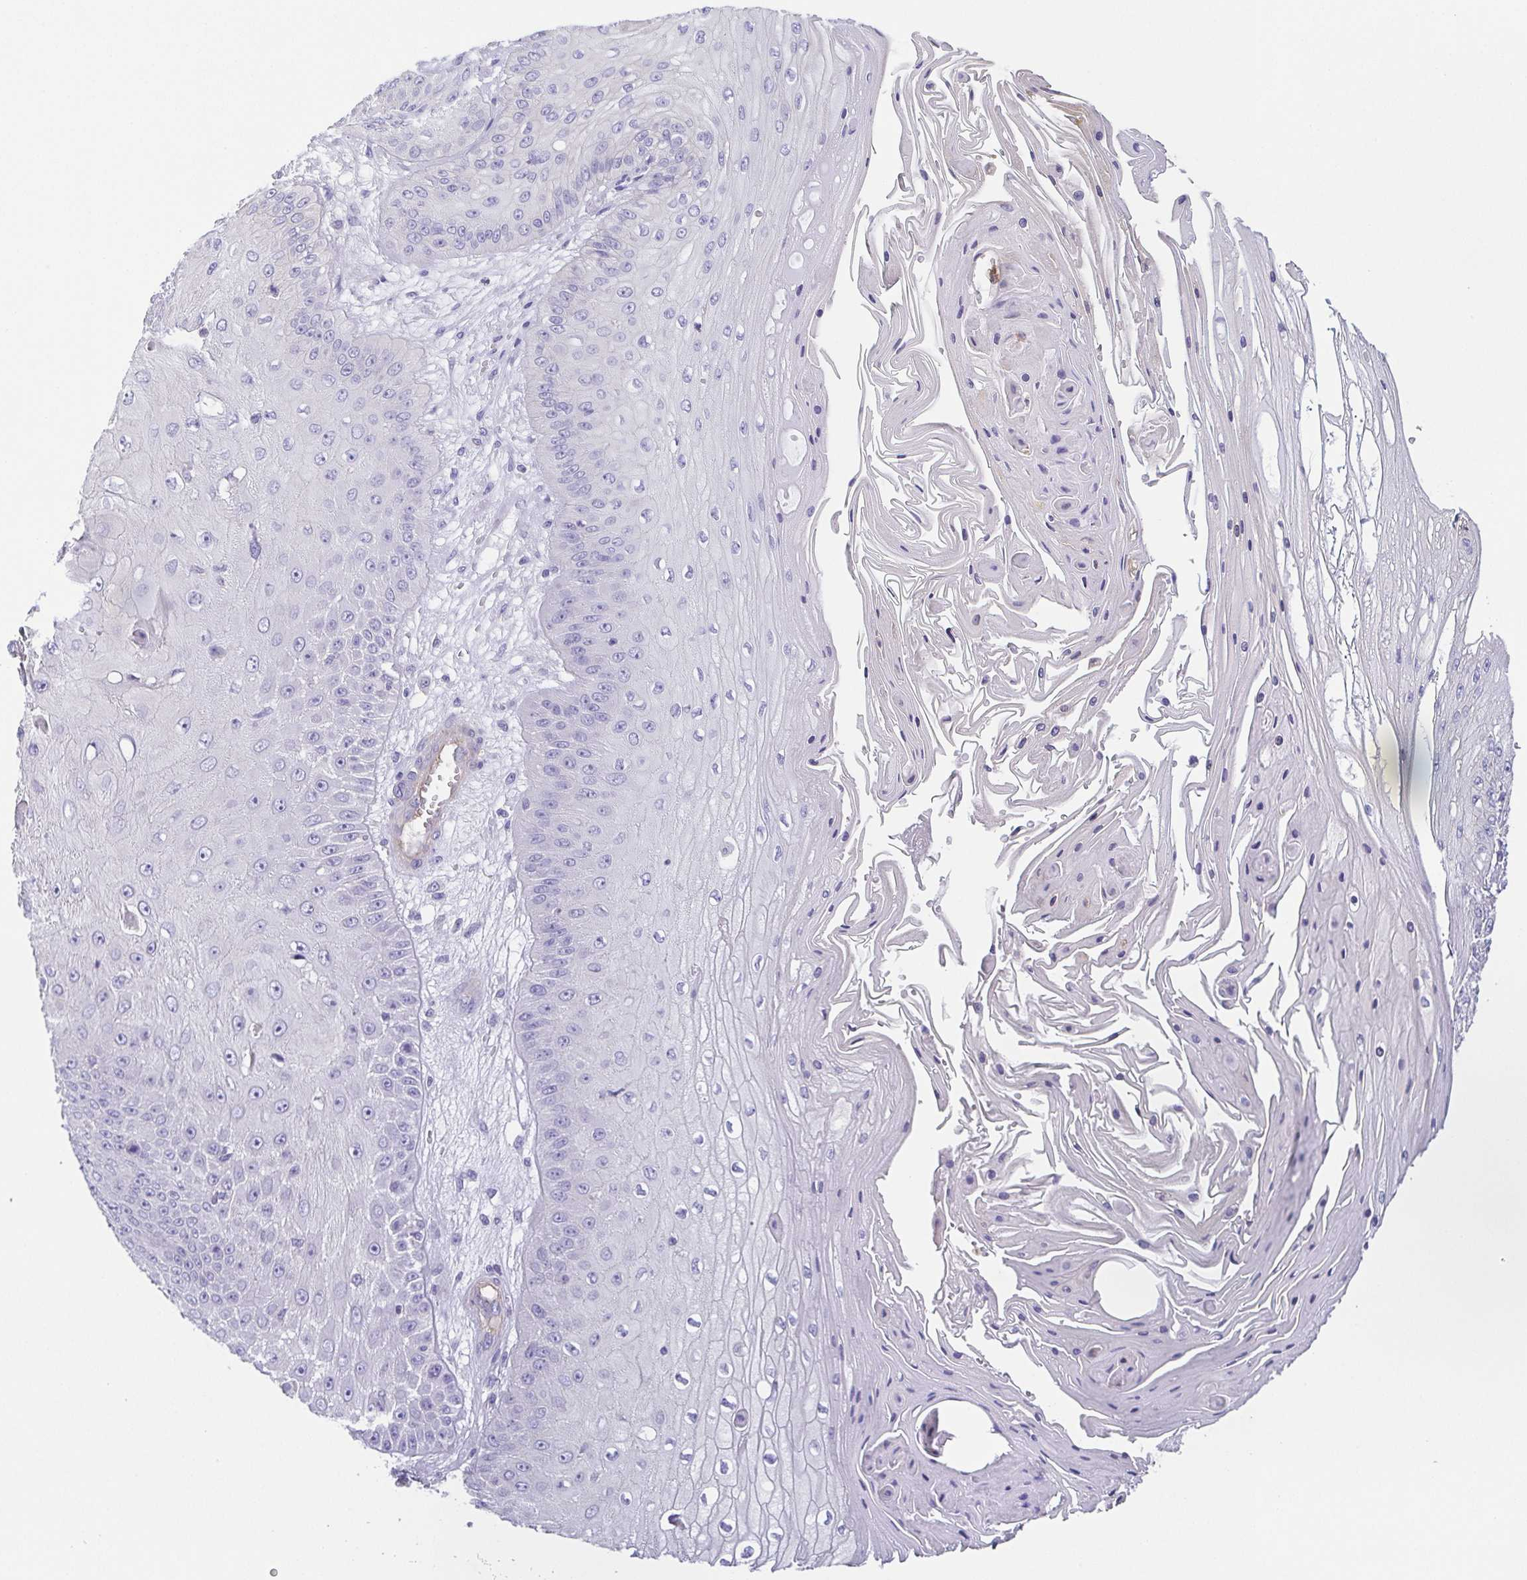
{"staining": {"intensity": "negative", "quantity": "none", "location": "none"}, "tissue": "skin cancer", "cell_type": "Tumor cells", "image_type": "cancer", "snomed": [{"axis": "morphology", "description": "Squamous cell carcinoma, NOS"}, {"axis": "topography", "description": "Skin"}], "caption": "An immunohistochemistry (IHC) micrograph of squamous cell carcinoma (skin) is shown. There is no staining in tumor cells of squamous cell carcinoma (skin).", "gene": "MYL6", "patient": {"sex": "male", "age": 70}}